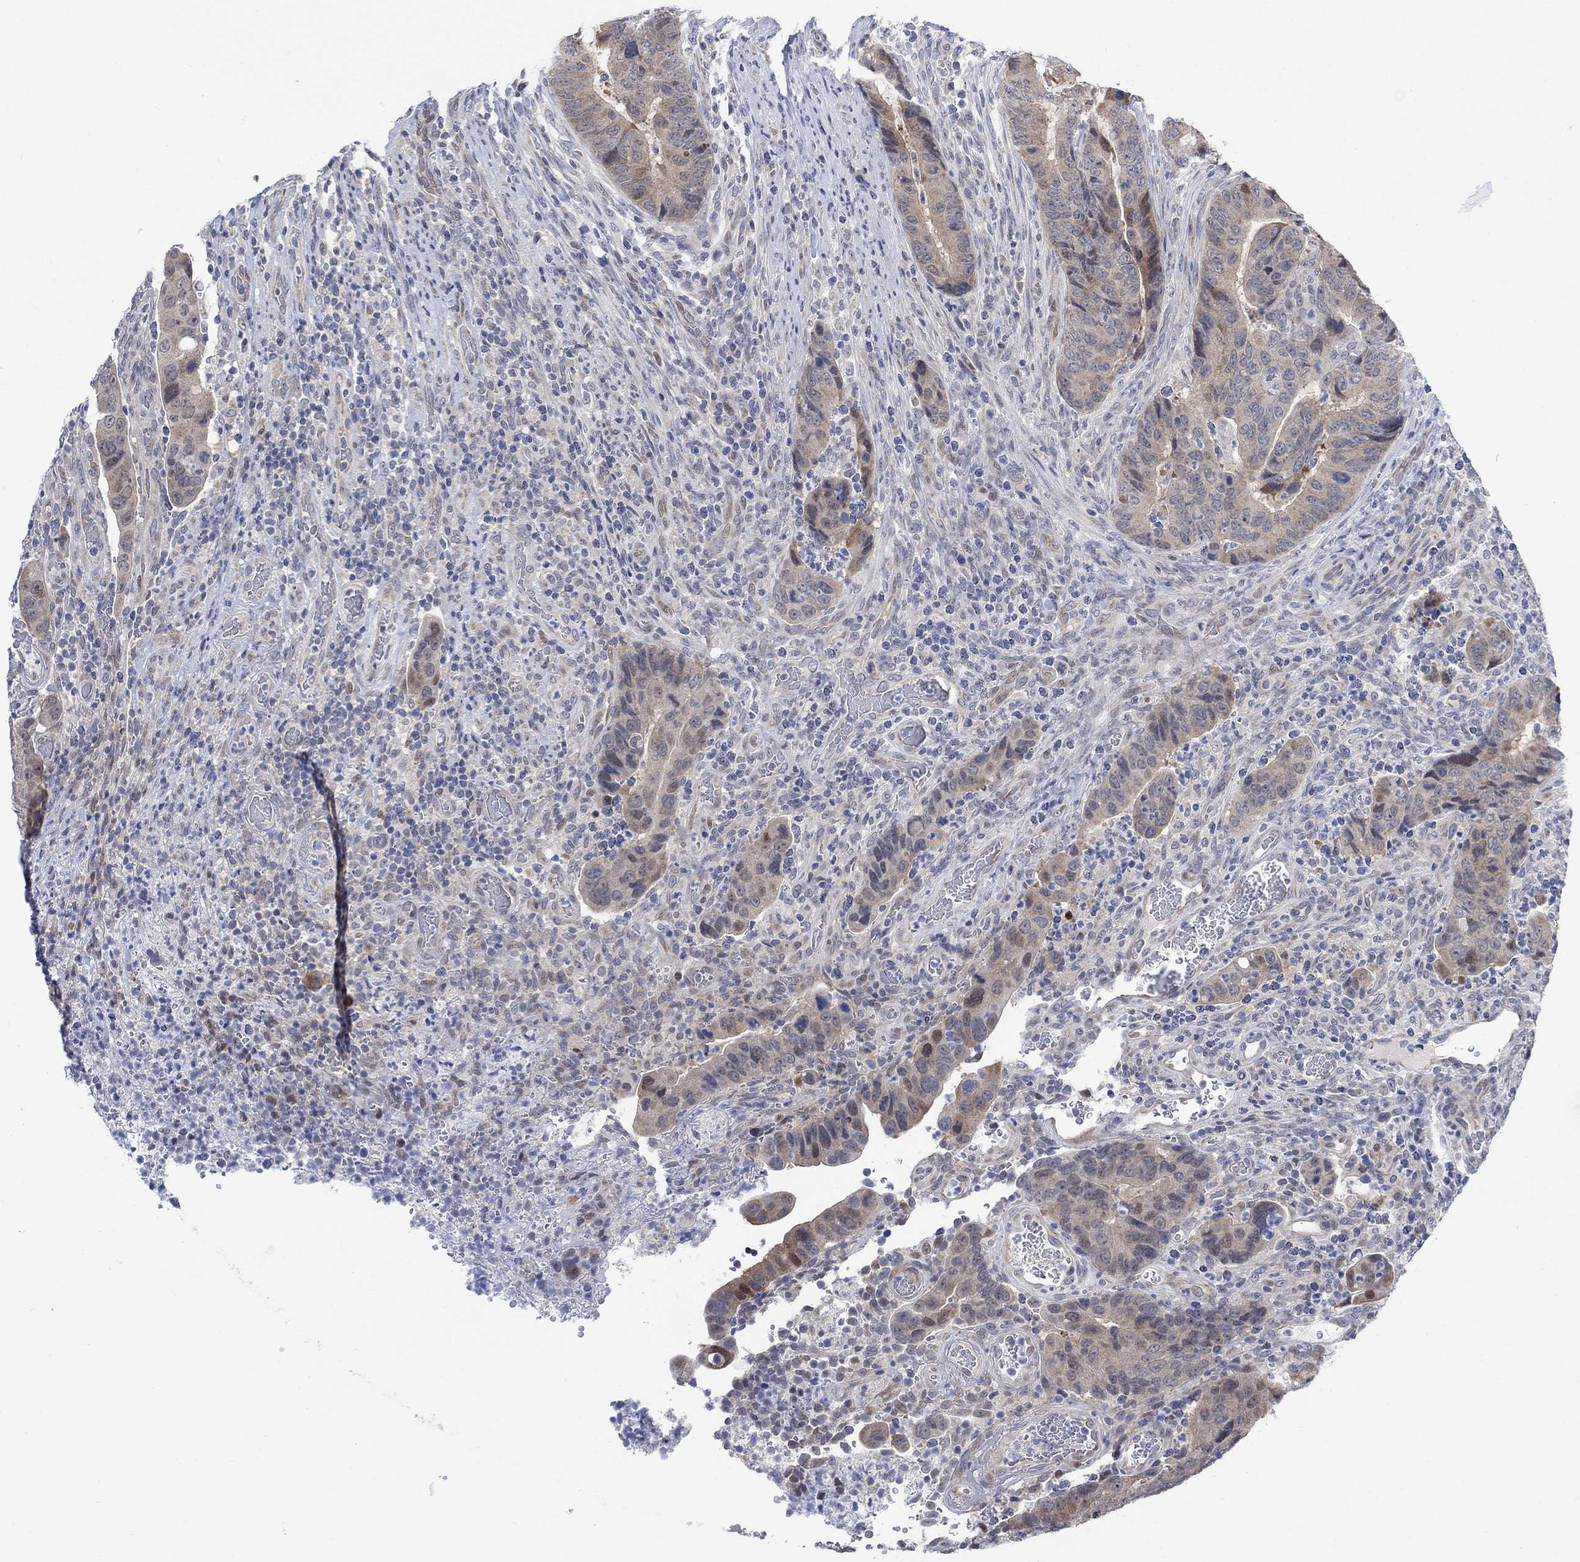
{"staining": {"intensity": "weak", "quantity": ">75%", "location": "cytoplasmic/membranous"}, "tissue": "colorectal cancer", "cell_type": "Tumor cells", "image_type": "cancer", "snomed": [{"axis": "morphology", "description": "Adenocarcinoma, NOS"}, {"axis": "topography", "description": "Colon"}], "caption": "Weak cytoplasmic/membranous staining for a protein is appreciated in approximately >75% of tumor cells of adenocarcinoma (colorectal) using IHC.", "gene": "CNTF", "patient": {"sex": "female", "age": 56}}